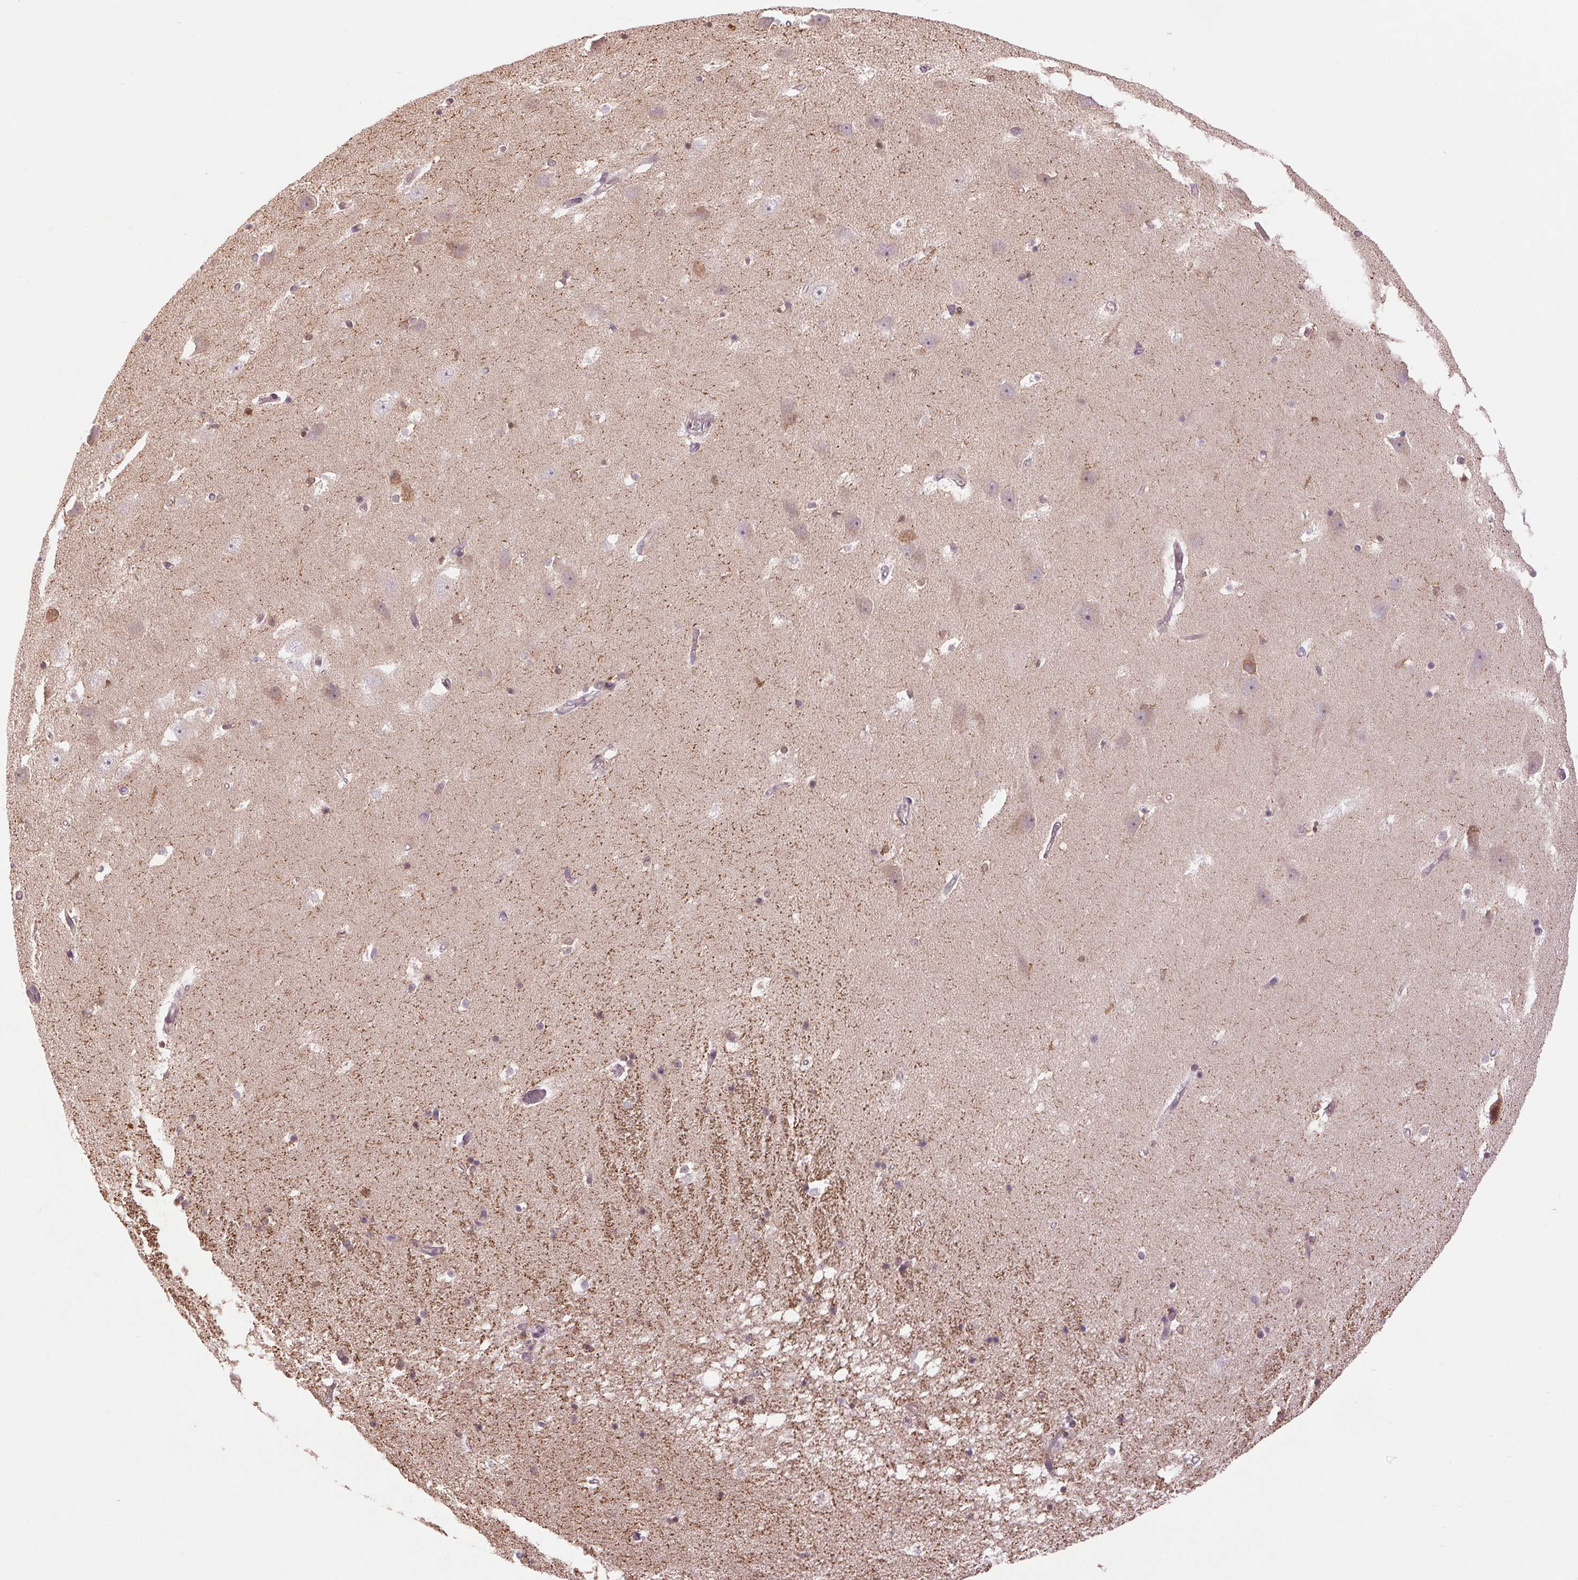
{"staining": {"intensity": "negative", "quantity": "none", "location": "none"}, "tissue": "hippocampus", "cell_type": "Glial cells", "image_type": "normal", "snomed": [{"axis": "morphology", "description": "Normal tissue, NOS"}, {"axis": "topography", "description": "Hippocampus"}], "caption": "Immunohistochemistry histopathology image of unremarkable human hippocampus stained for a protein (brown), which demonstrates no staining in glial cells. (Immunohistochemistry (ihc), brightfield microscopy, high magnification).", "gene": "BTF3L4", "patient": {"sex": "male", "age": 58}}